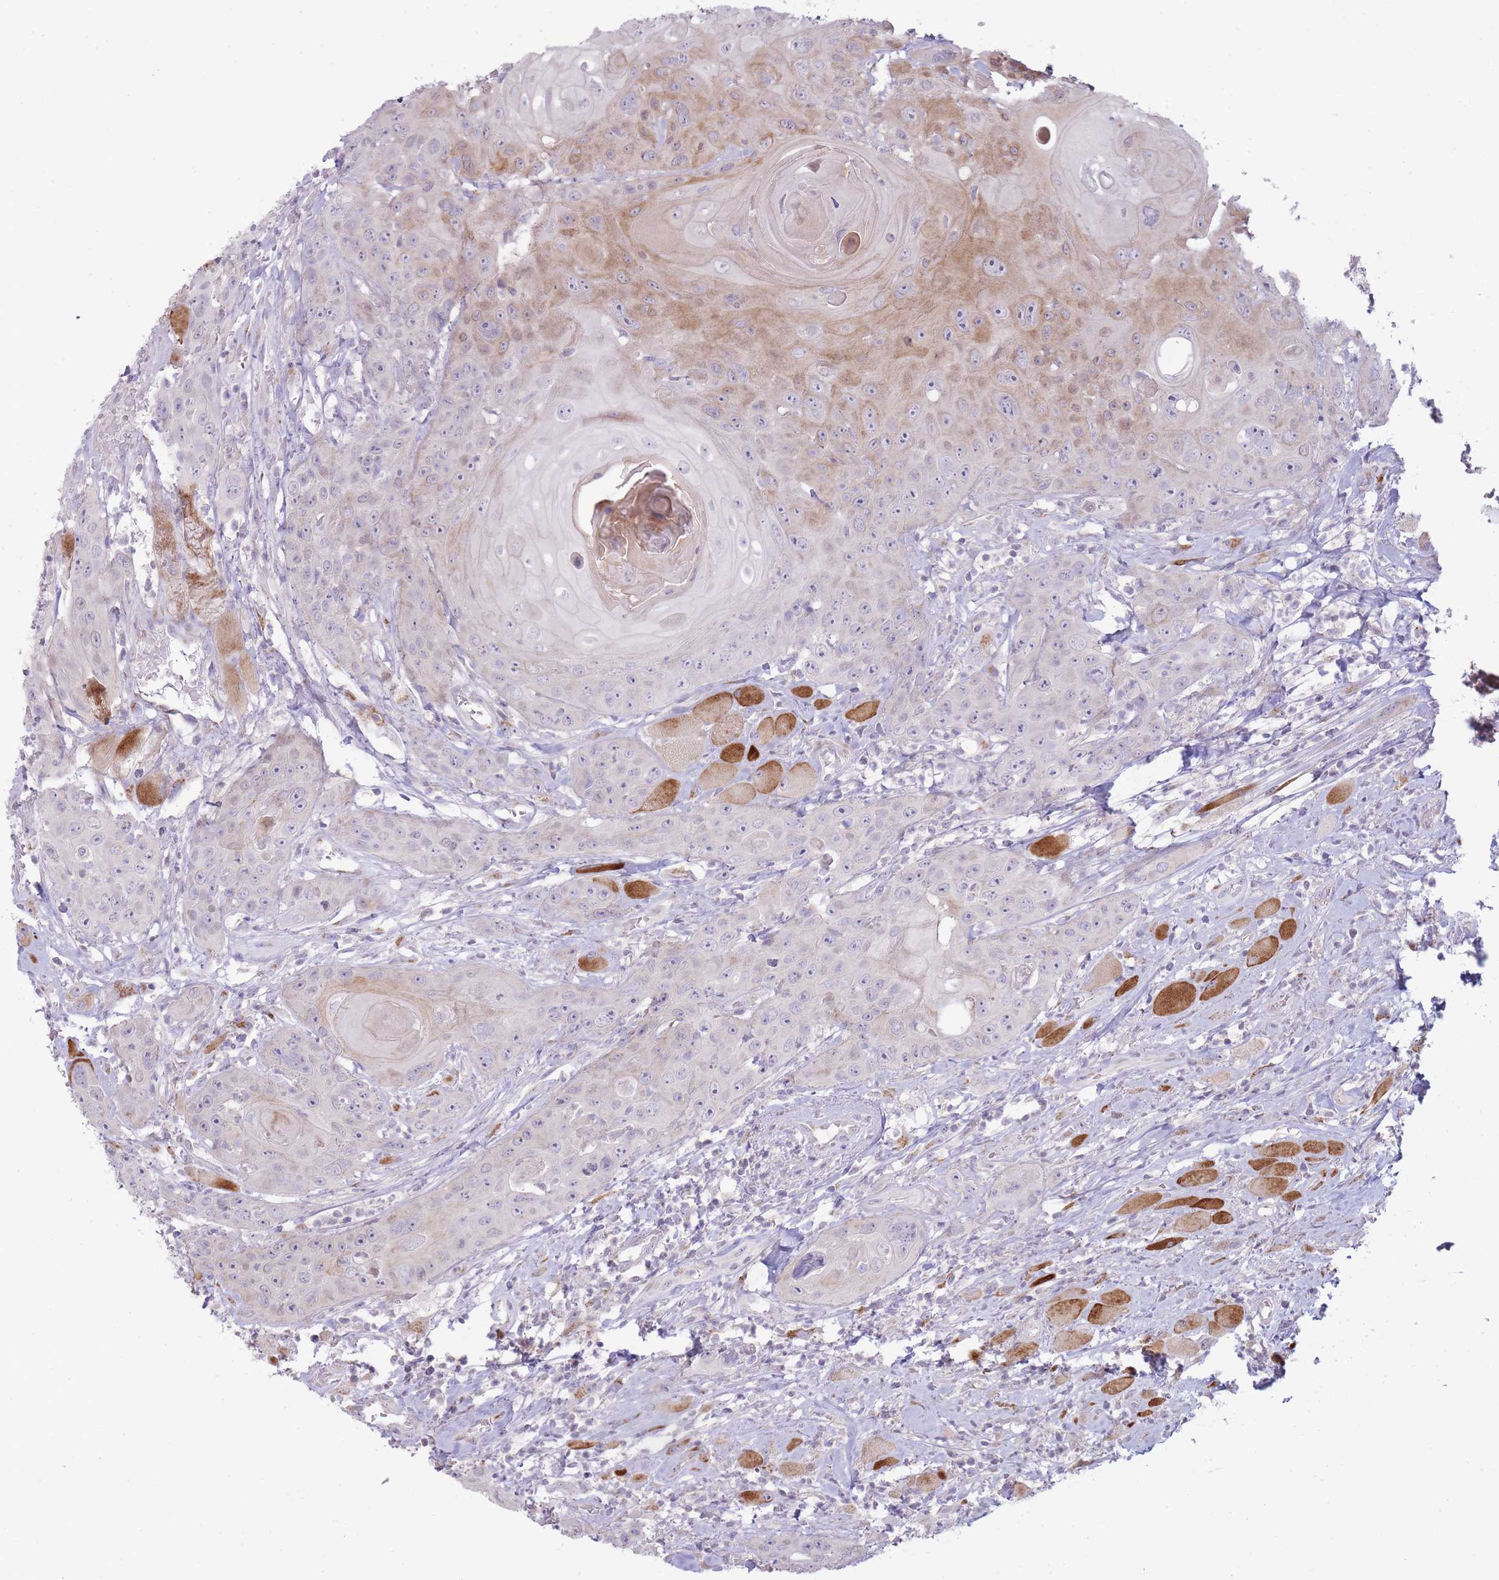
{"staining": {"intensity": "moderate", "quantity": "<25%", "location": "cytoplasmic/membranous"}, "tissue": "head and neck cancer", "cell_type": "Tumor cells", "image_type": "cancer", "snomed": [{"axis": "morphology", "description": "Squamous cell carcinoma, NOS"}, {"axis": "topography", "description": "Head-Neck"}], "caption": "IHC of head and neck cancer exhibits low levels of moderate cytoplasmic/membranous staining in approximately <25% of tumor cells.", "gene": "PPP3R2", "patient": {"sex": "female", "age": 59}}